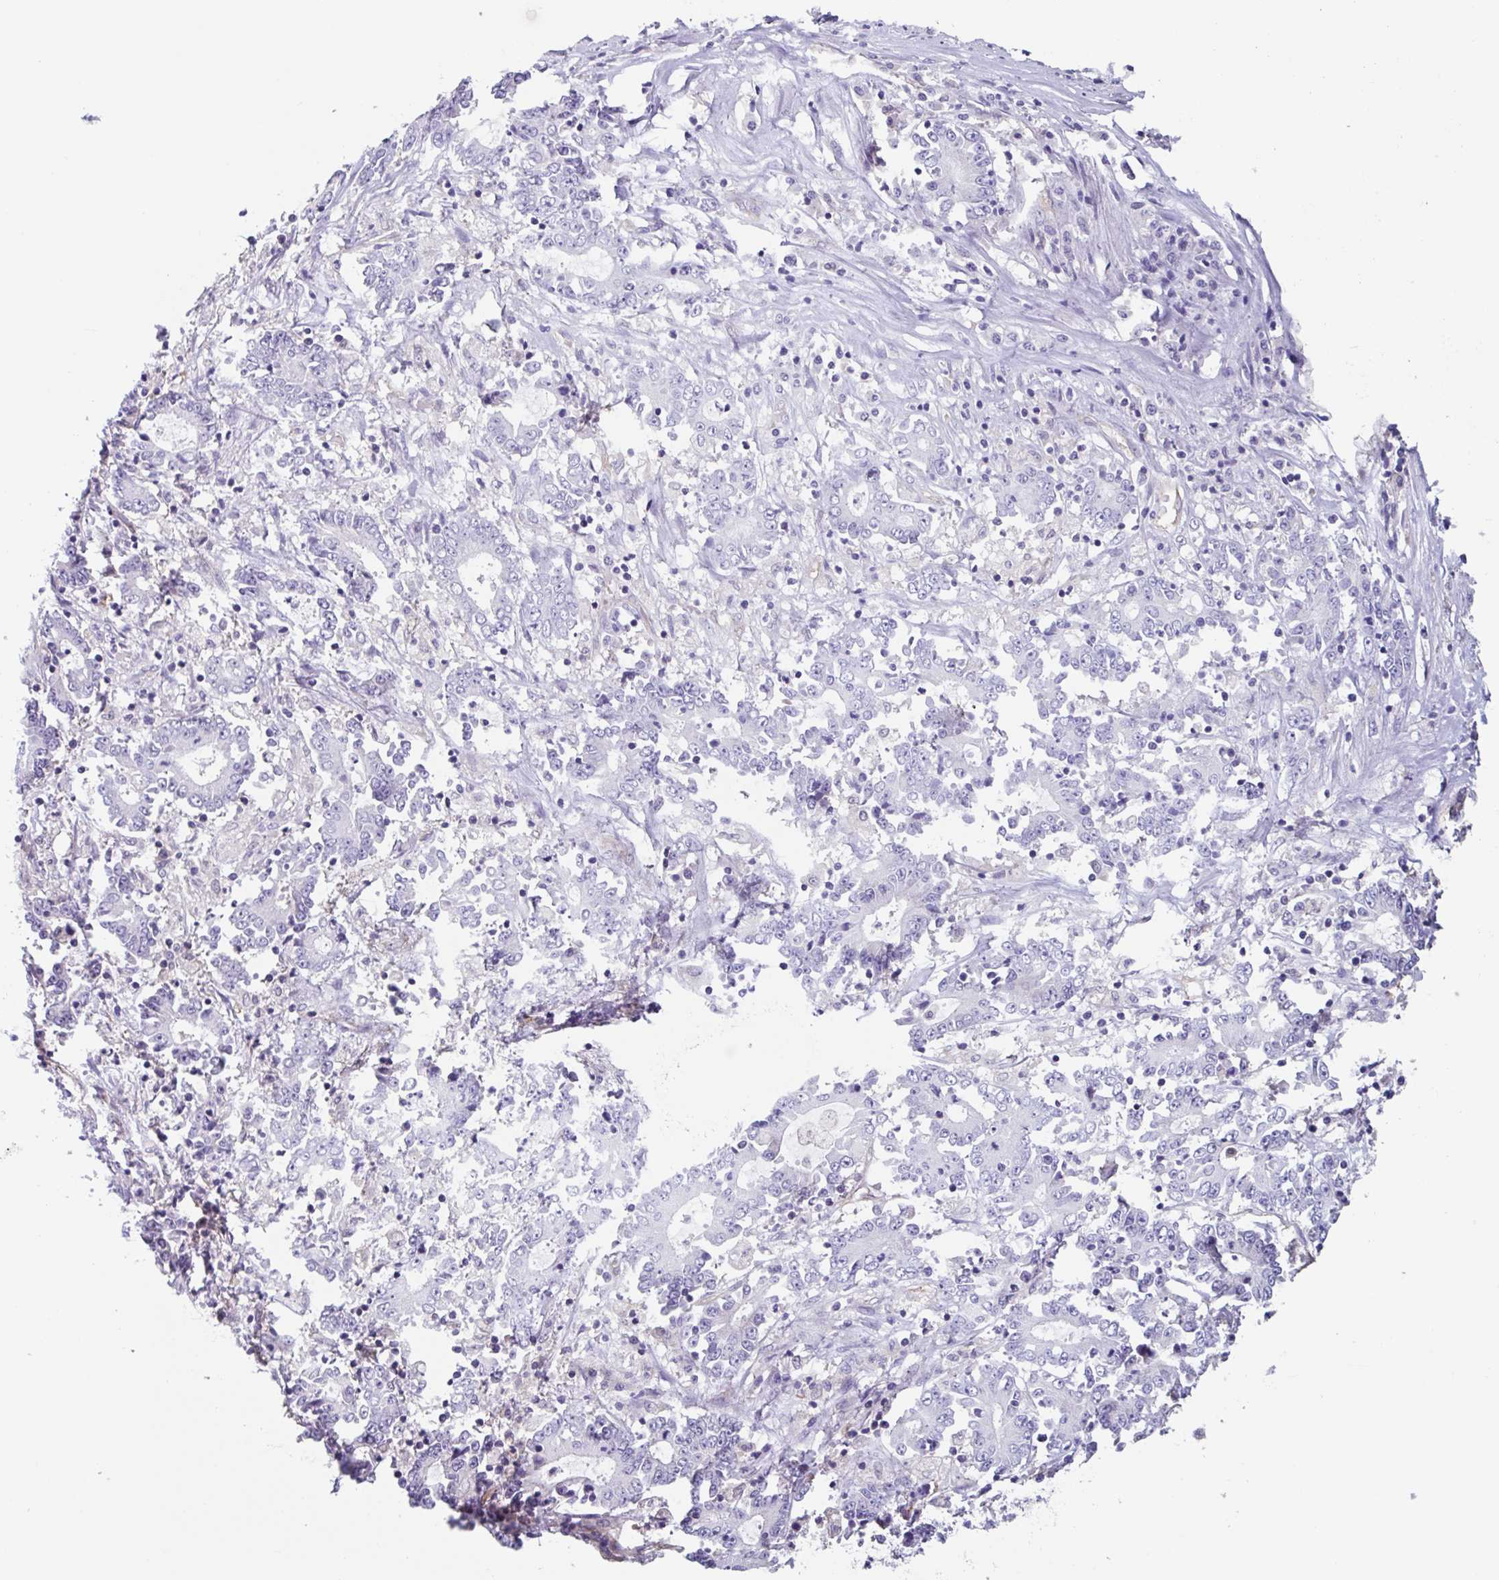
{"staining": {"intensity": "negative", "quantity": "none", "location": "none"}, "tissue": "stomach cancer", "cell_type": "Tumor cells", "image_type": "cancer", "snomed": [{"axis": "morphology", "description": "Adenocarcinoma, NOS"}, {"axis": "topography", "description": "Stomach, upper"}], "caption": "High power microscopy micrograph of an immunohistochemistry (IHC) photomicrograph of adenocarcinoma (stomach), revealing no significant positivity in tumor cells.", "gene": "EHD4", "patient": {"sex": "male", "age": 68}}